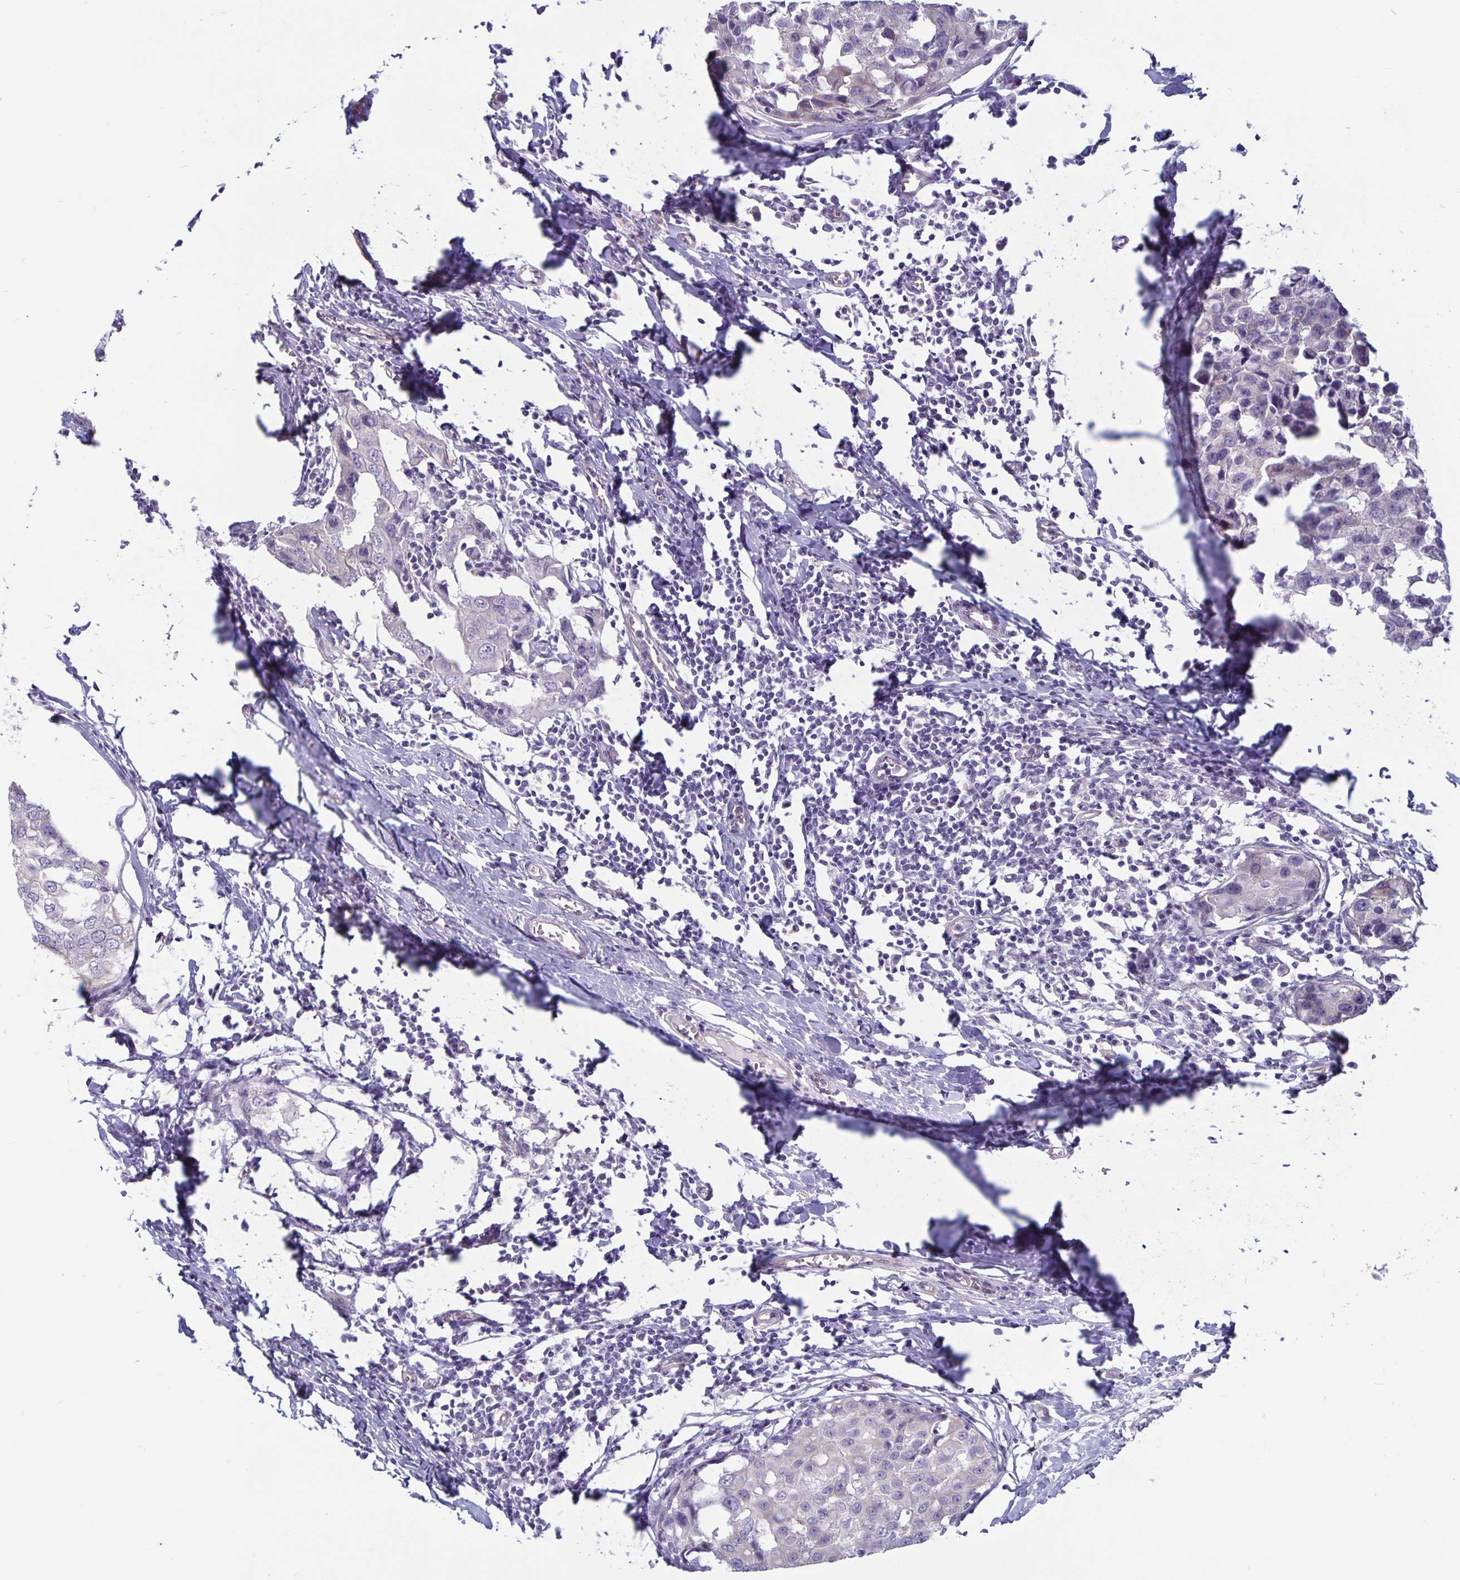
{"staining": {"intensity": "negative", "quantity": "none", "location": "none"}, "tissue": "breast cancer", "cell_type": "Tumor cells", "image_type": "cancer", "snomed": [{"axis": "morphology", "description": "Duct carcinoma"}, {"axis": "topography", "description": "Breast"}], "caption": "The histopathology image demonstrates no staining of tumor cells in breast cancer (invasive ductal carcinoma).", "gene": "PLCB3", "patient": {"sex": "female", "age": 27}}